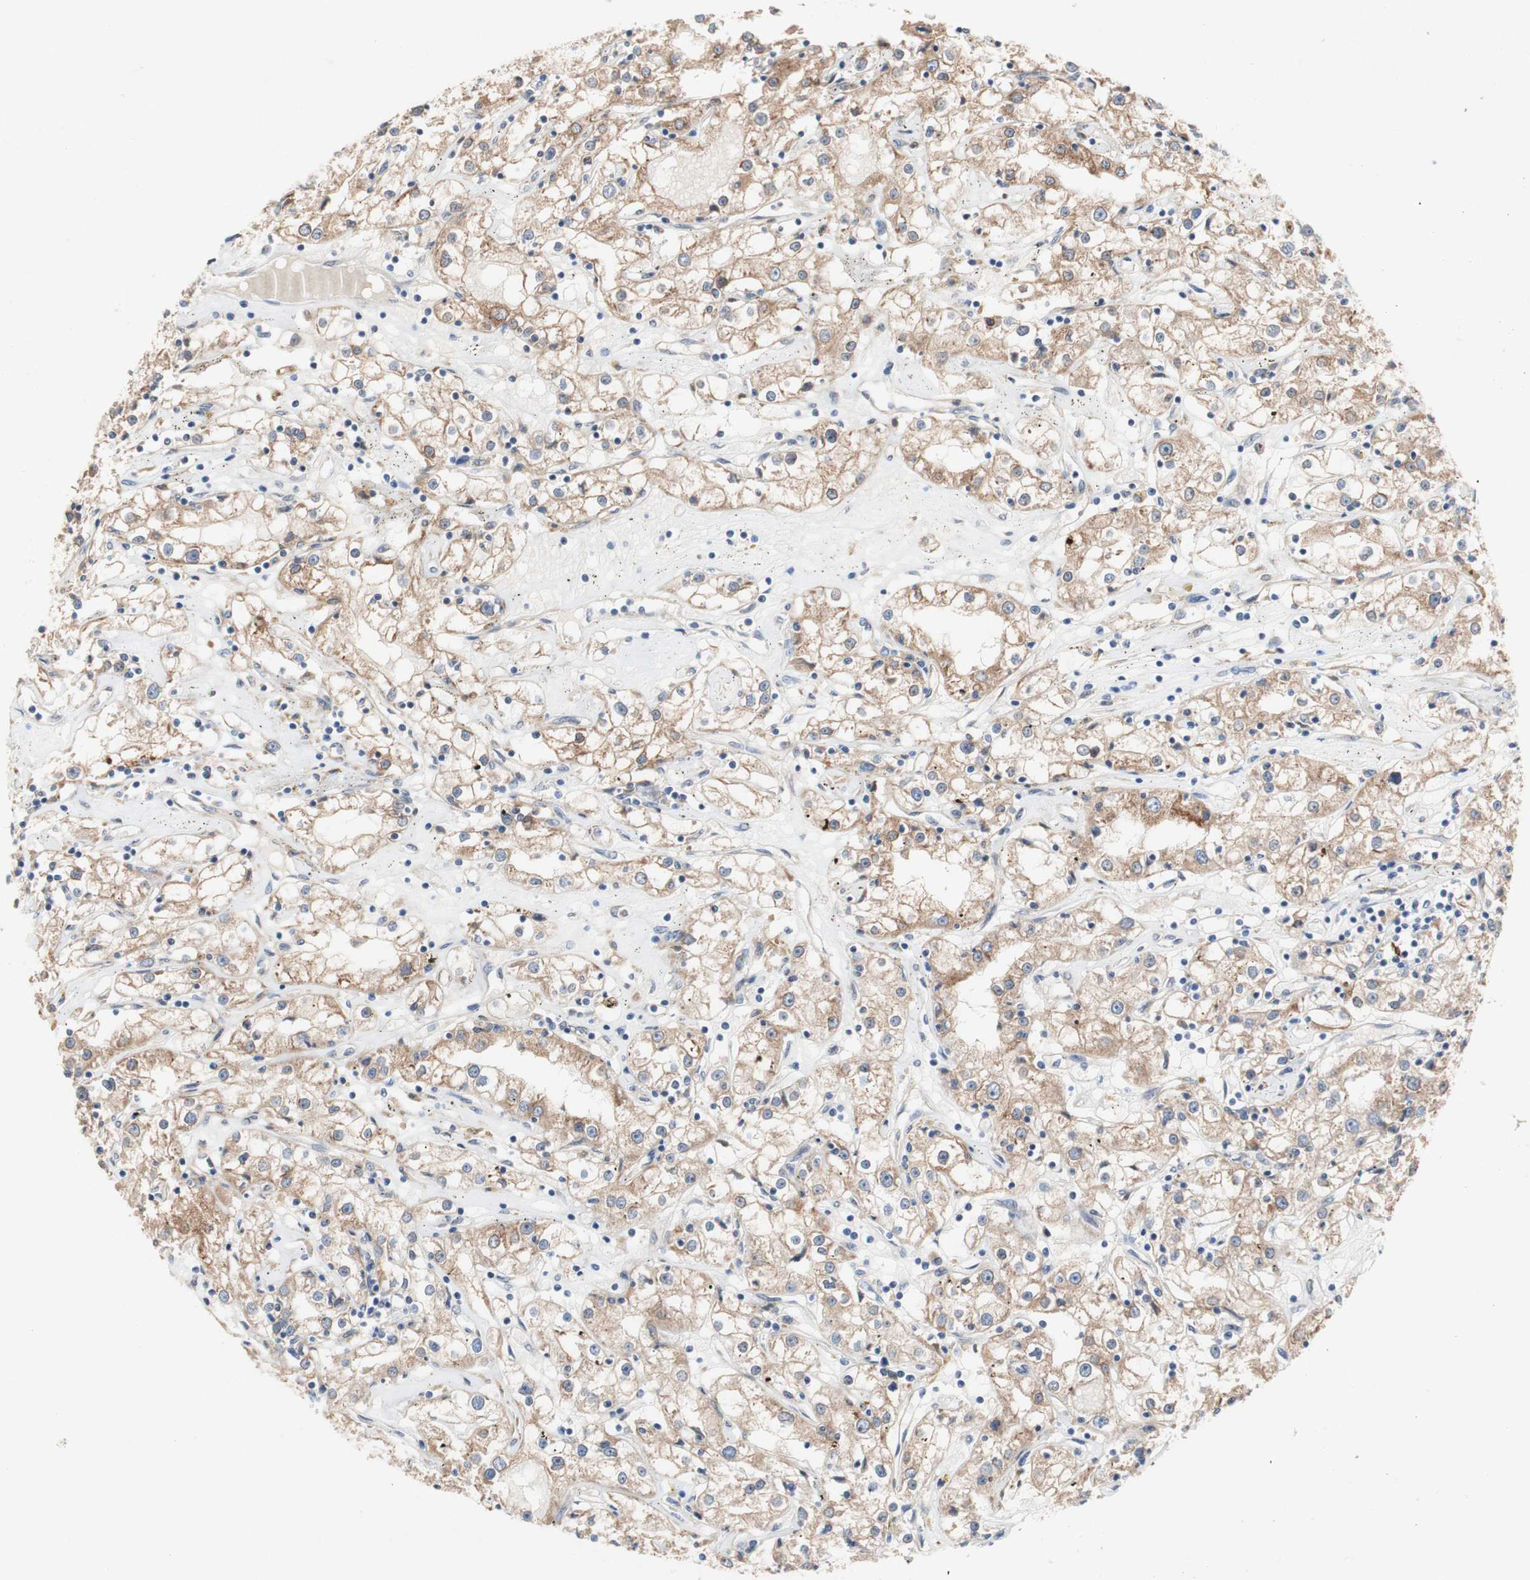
{"staining": {"intensity": "moderate", "quantity": ">75%", "location": "cytoplasmic/membranous"}, "tissue": "renal cancer", "cell_type": "Tumor cells", "image_type": "cancer", "snomed": [{"axis": "morphology", "description": "Adenocarcinoma, NOS"}, {"axis": "topography", "description": "Kidney"}], "caption": "IHC micrograph of human renal cancer stained for a protein (brown), which reveals medium levels of moderate cytoplasmic/membranous positivity in approximately >75% of tumor cells.", "gene": "PDGFB", "patient": {"sex": "male", "age": 56}}